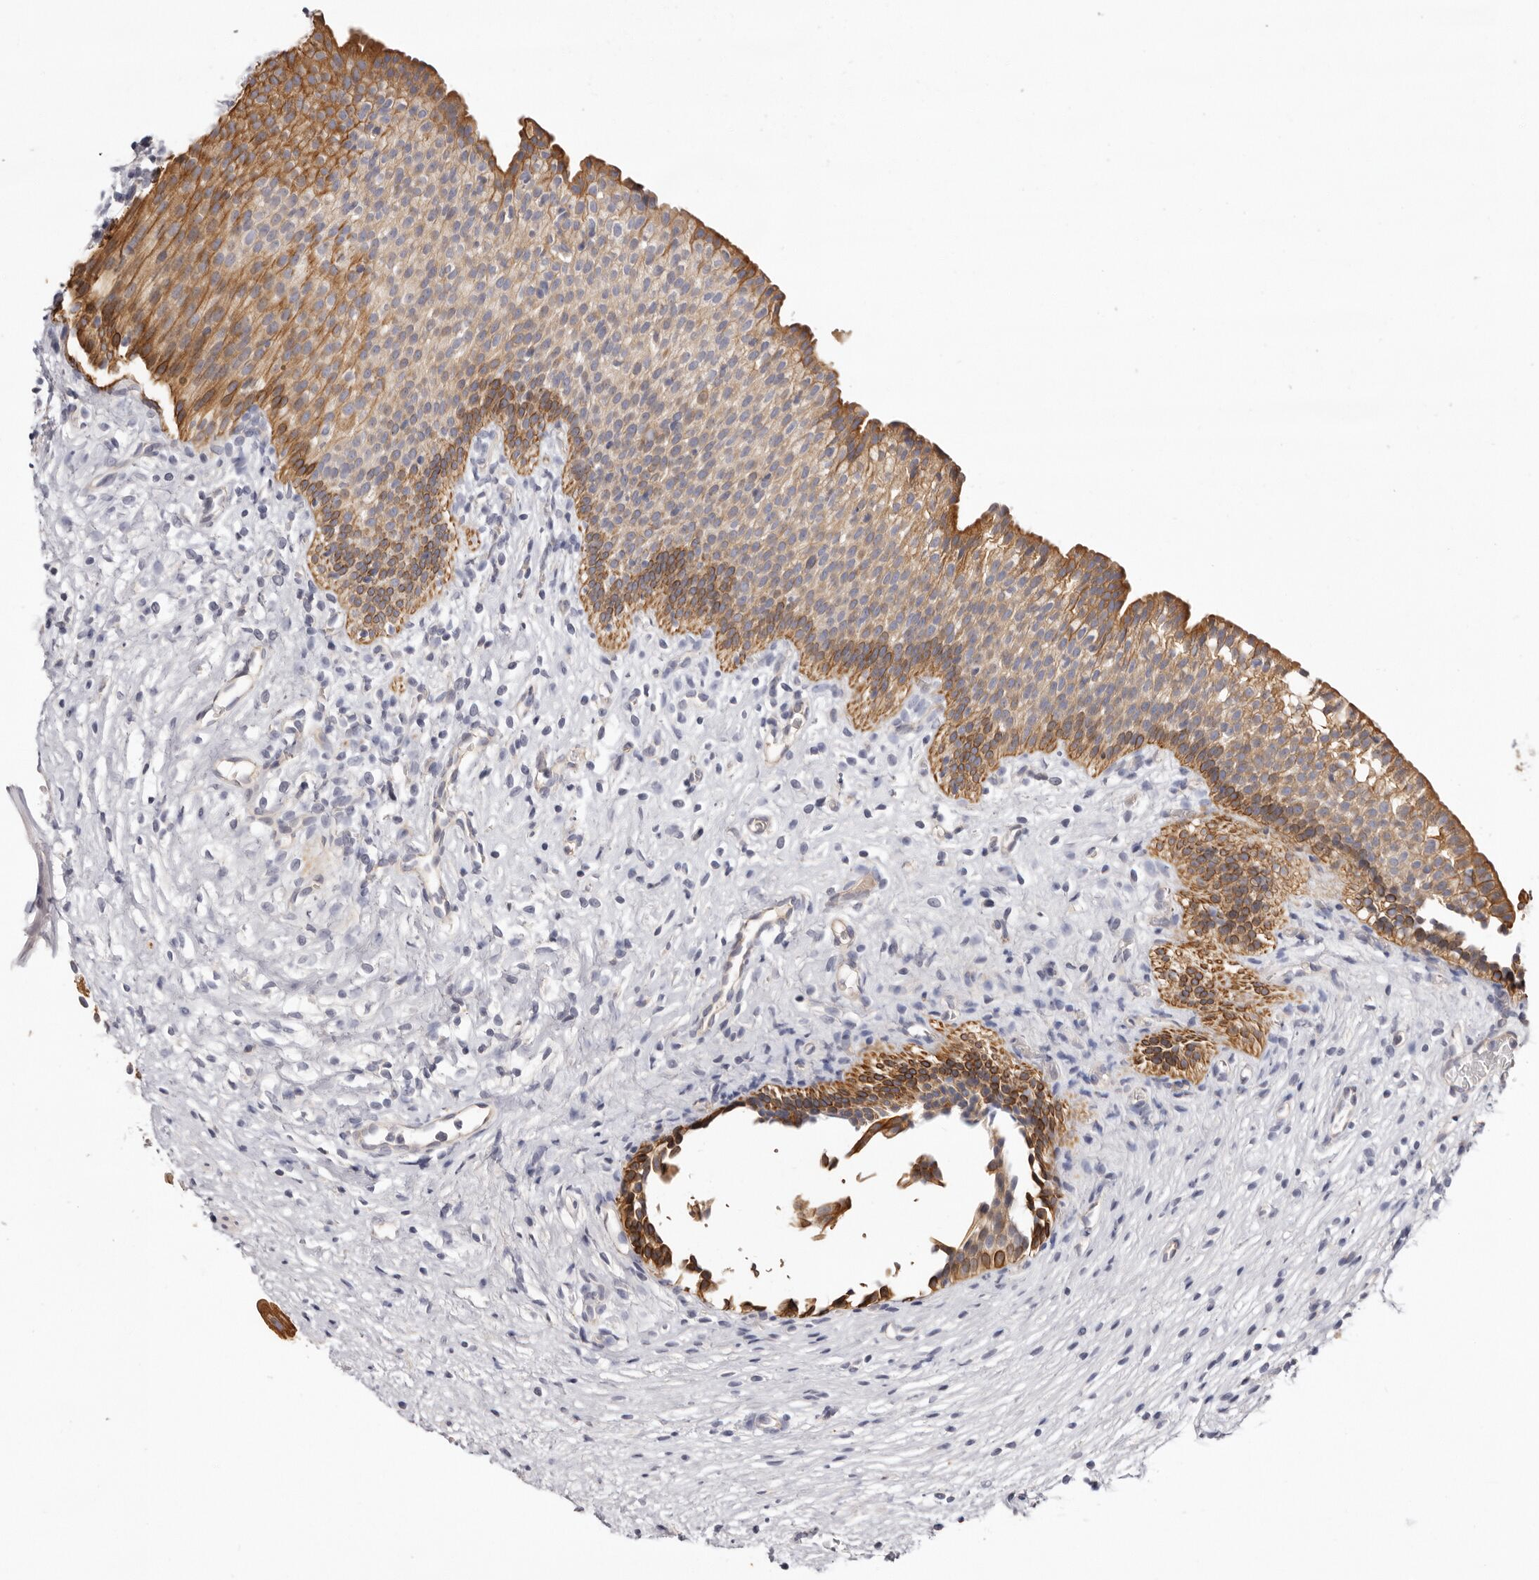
{"staining": {"intensity": "moderate", "quantity": ">75%", "location": "cytoplasmic/membranous"}, "tissue": "urinary bladder", "cell_type": "Urothelial cells", "image_type": "normal", "snomed": [{"axis": "morphology", "description": "Normal tissue, NOS"}, {"axis": "topography", "description": "Urinary bladder"}], "caption": "Moderate cytoplasmic/membranous protein staining is identified in approximately >75% of urothelial cells in urinary bladder.", "gene": "STK16", "patient": {"sex": "male", "age": 1}}